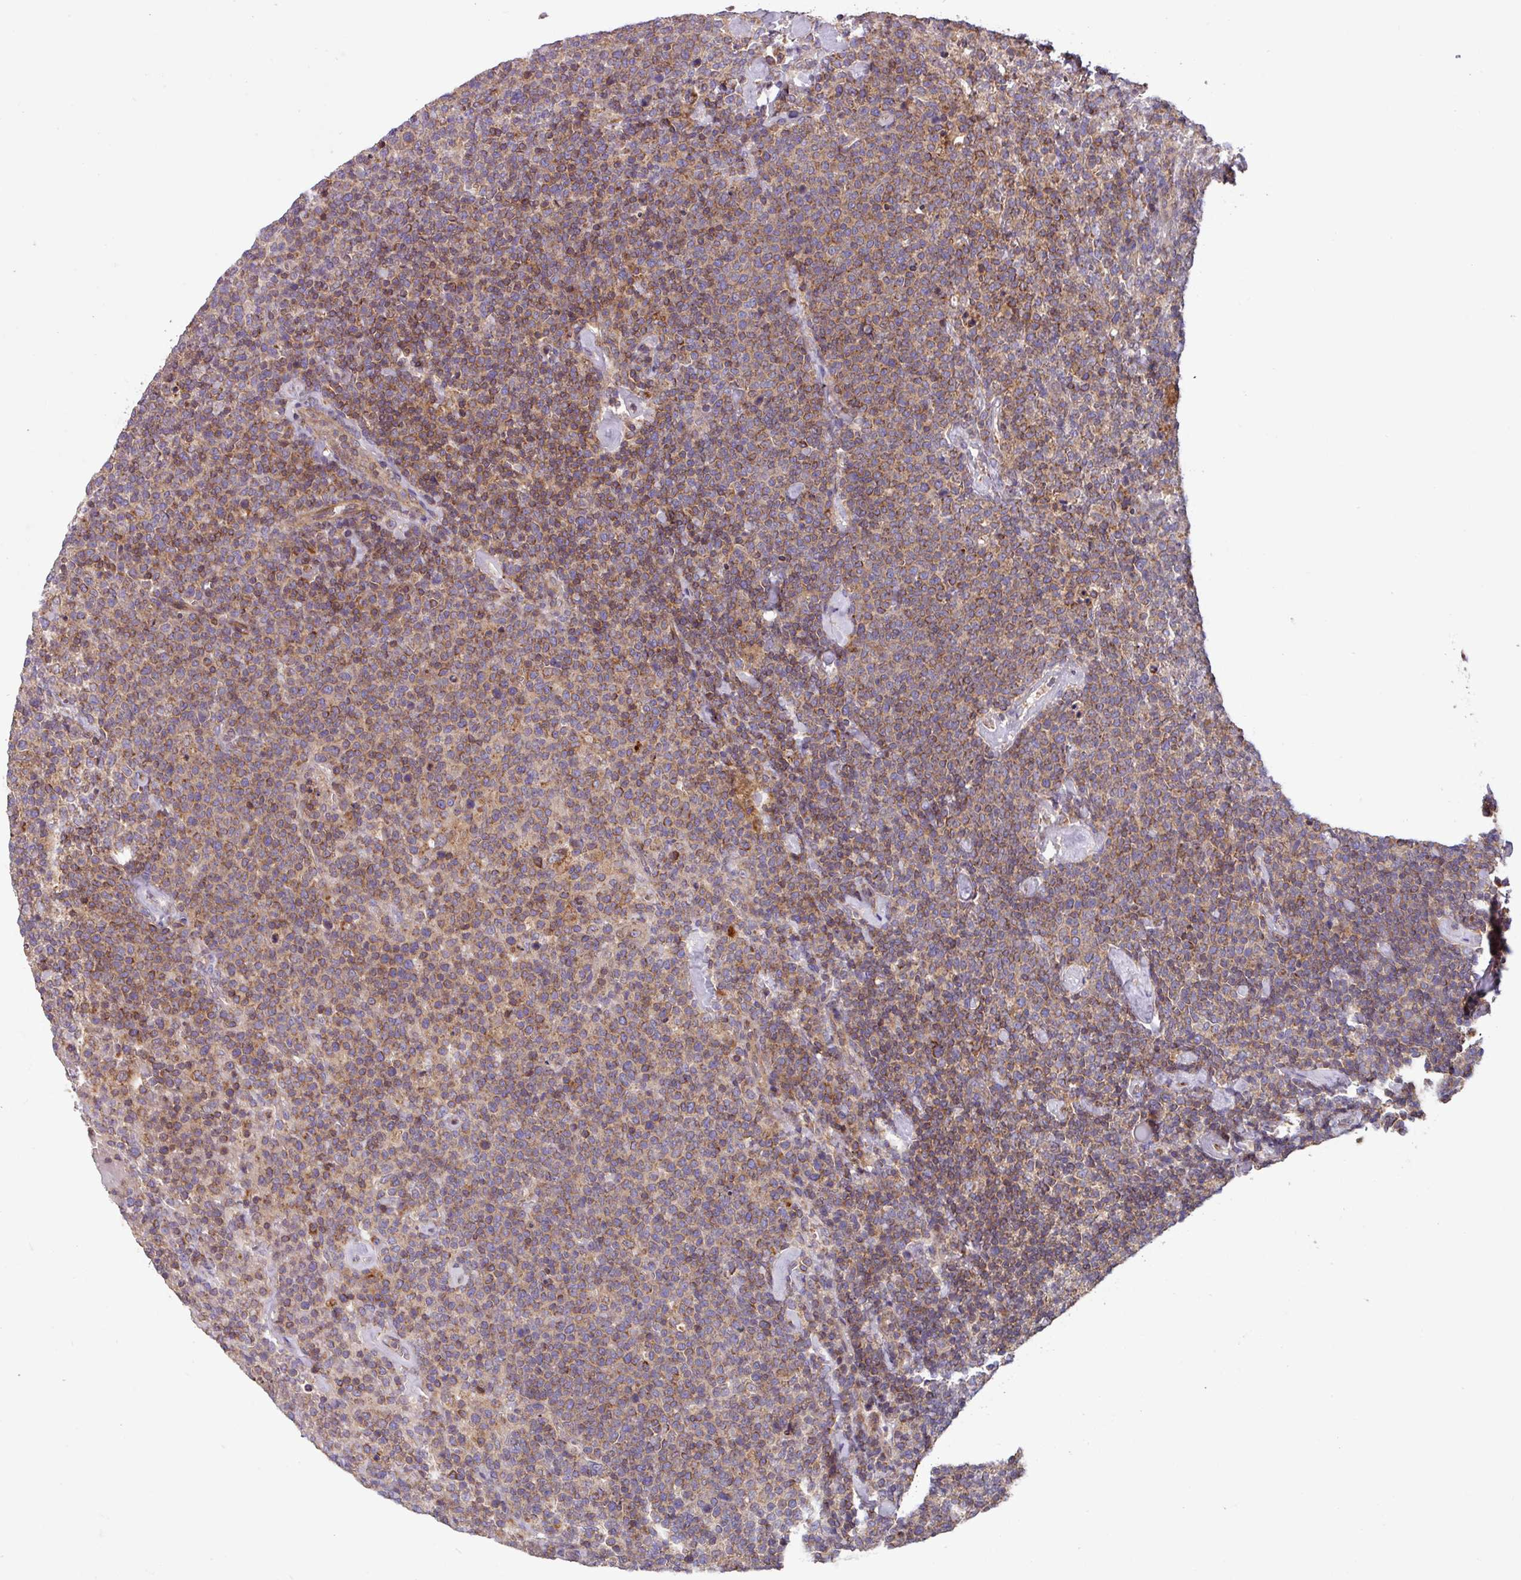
{"staining": {"intensity": "moderate", "quantity": ">75%", "location": "cytoplasmic/membranous"}, "tissue": "lymphoma", "cell_type": "Tumor cells", "image_type": "cancer", "snomed": [{"axis": "morphology", "description": "Malignant lymphoma, non-Hodgkin's type, High grade"}, {"axis": "topography", "description": "Lymph node"}], "caption": "A high-resolution histopathology image shows IHC staining of lymphoma, which displays moderate cytoplasmic/membranous positivity in approximately >75% of tumor cells.", "gene": "PLEKHD1", "patient": {"sex": "male", "age": 61}}